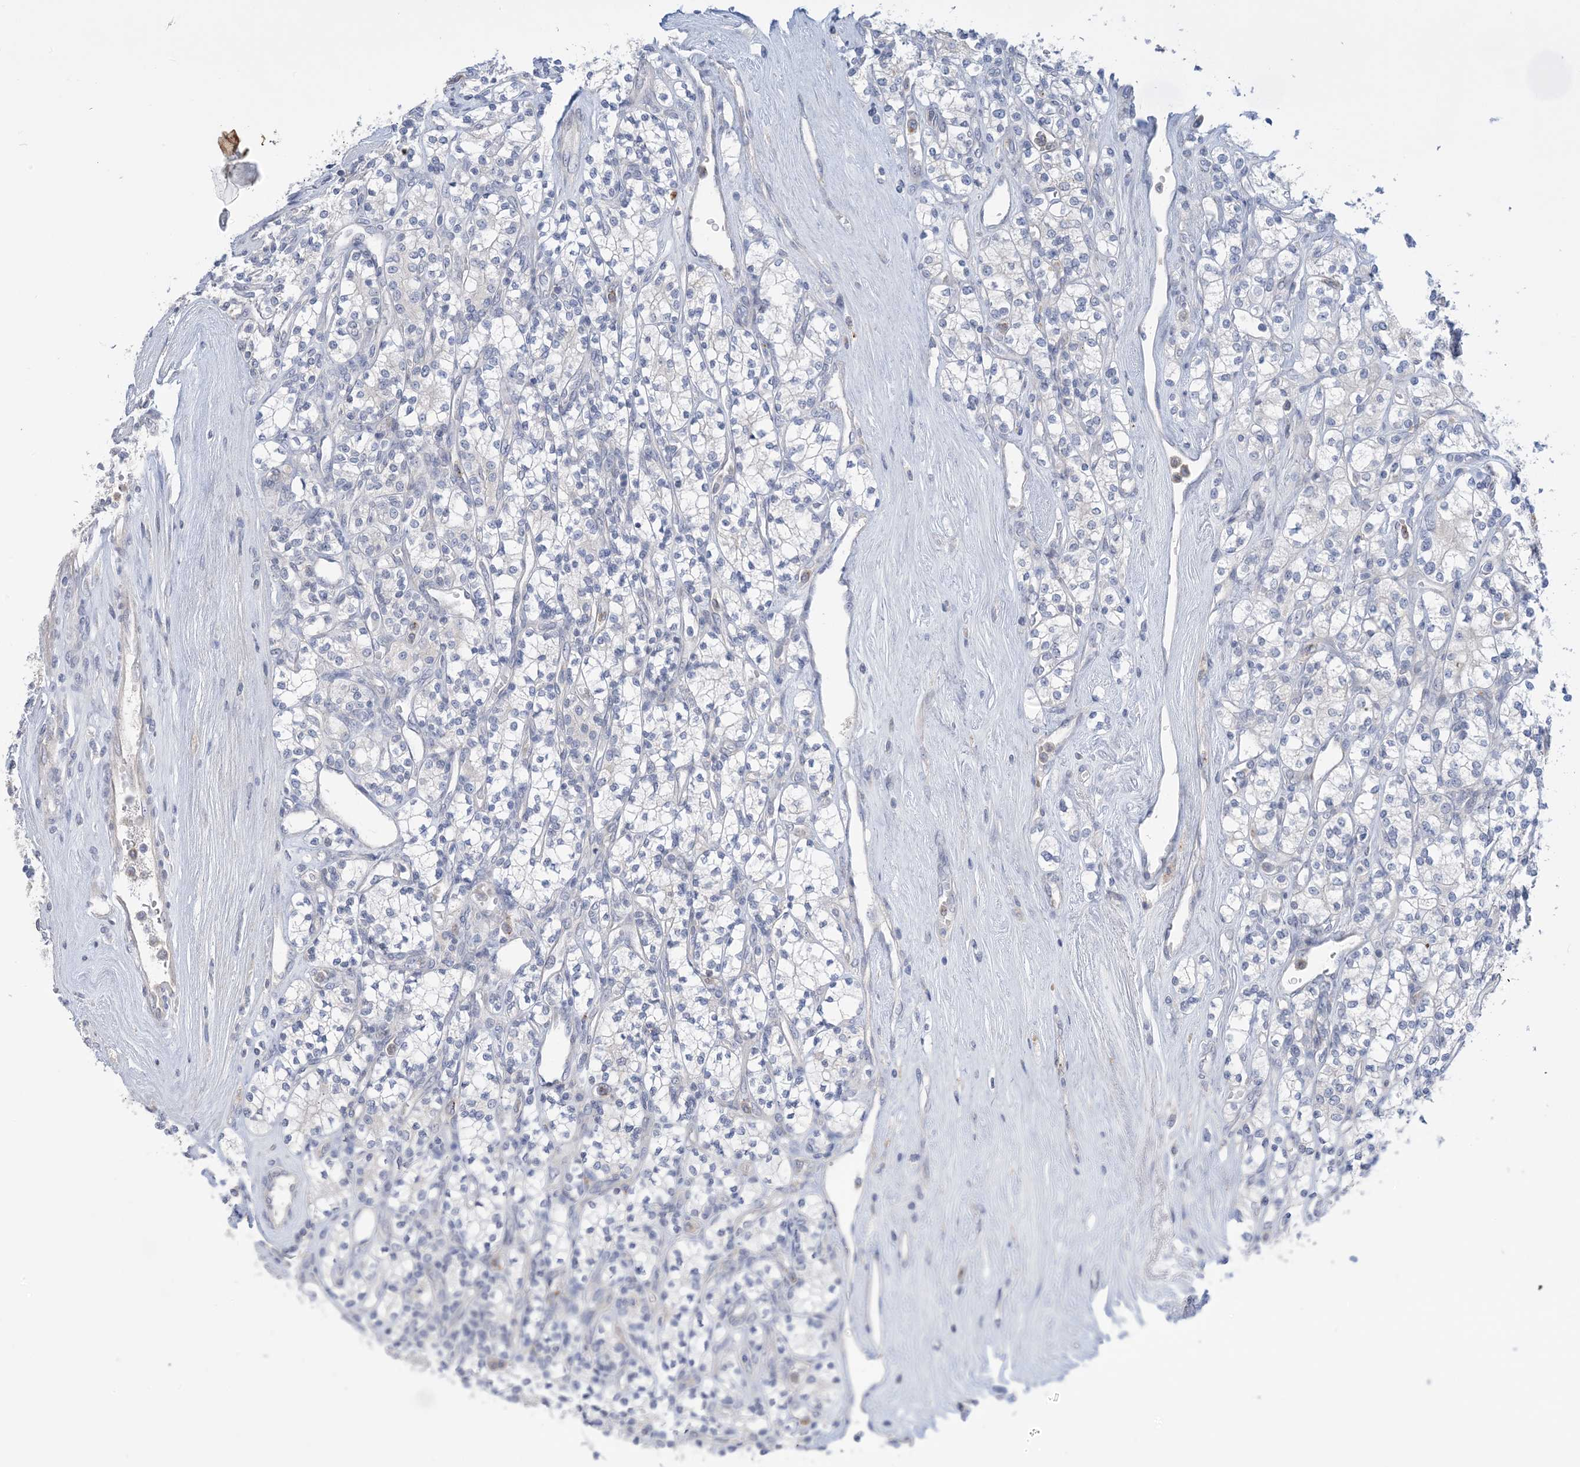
{"staining": {"intensity": "negative", "quantity": "none", "location": "none"}, "tissue": "renal cancer", "cell_type": "Tumor cells", "image_type": "cancer", "snomed": [{"axis": "morphology", "description": "Adenocarcinoma, NOS"}, {"axis": "topography", "description": "Kidney"}], "caption": "The micrograph shows no staining of tumor cells in renal adenocarcinoma.", "gene": "TTYH1", "patient": {"sex": "male", "age": 77}}